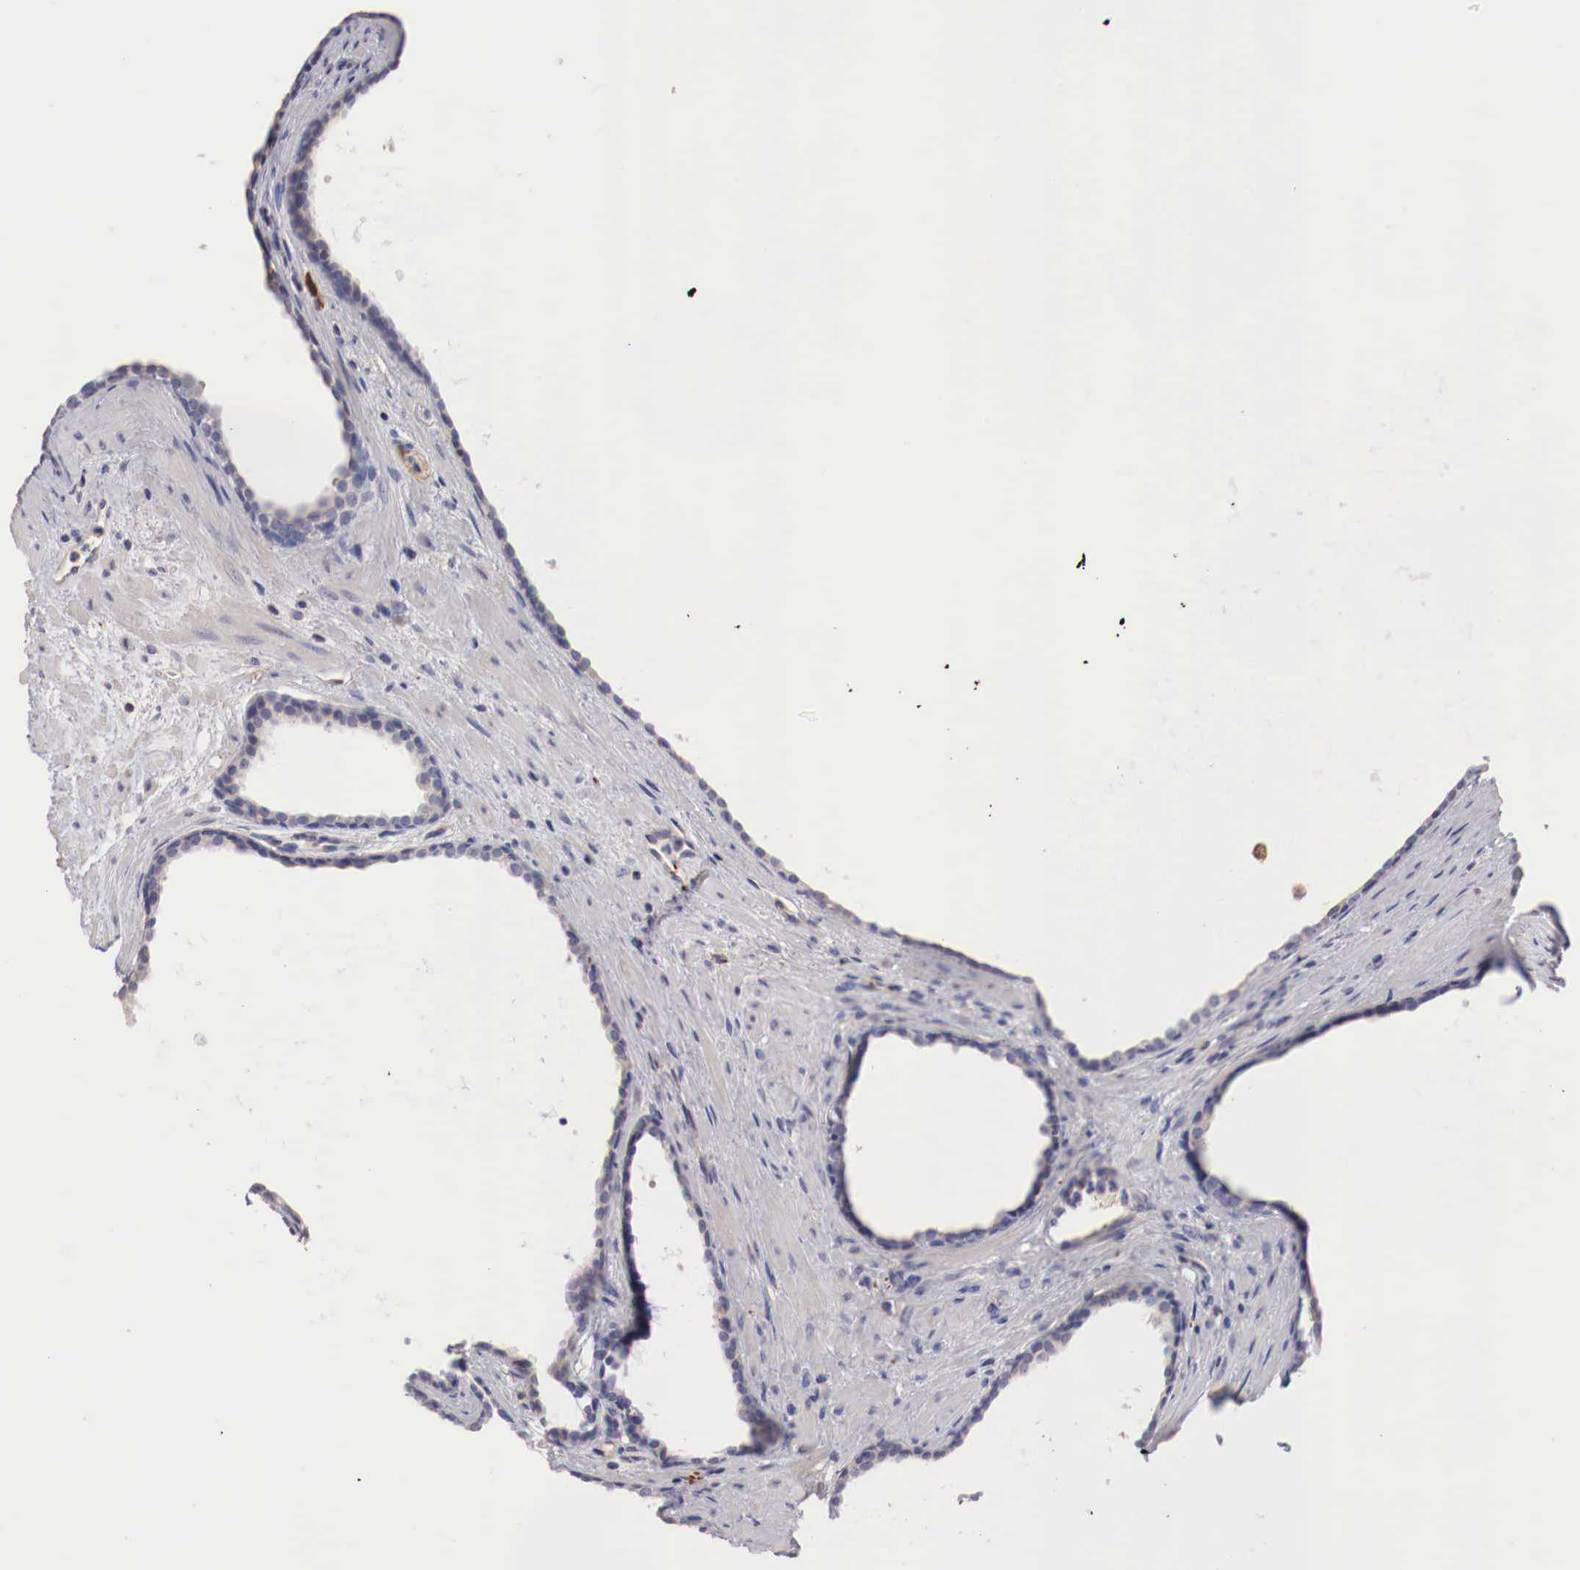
{"staining": {"intensity": "negative", "quantity": "none", "location": "none"}, "tissue": "prostate cancer", "cell_type": "Tumor cells", "image_type": "cancer", "snomed": [{"axis": "morphology", "description": "Adenocarcinoma, High grade"}, {"axis": "topography", "description": "Prostate"}], "caption": "This micrograph is of prostate cancer (high-grade adenocarcinoma) stained with immunohistochemistry to label a protein in brown with the nuclei are counter-stained blue. There is no positivity in tumor cells. Nuclei are stained in blue.", "gene": "PITPNA", "patient": {"sex": "male", "age": 64}}